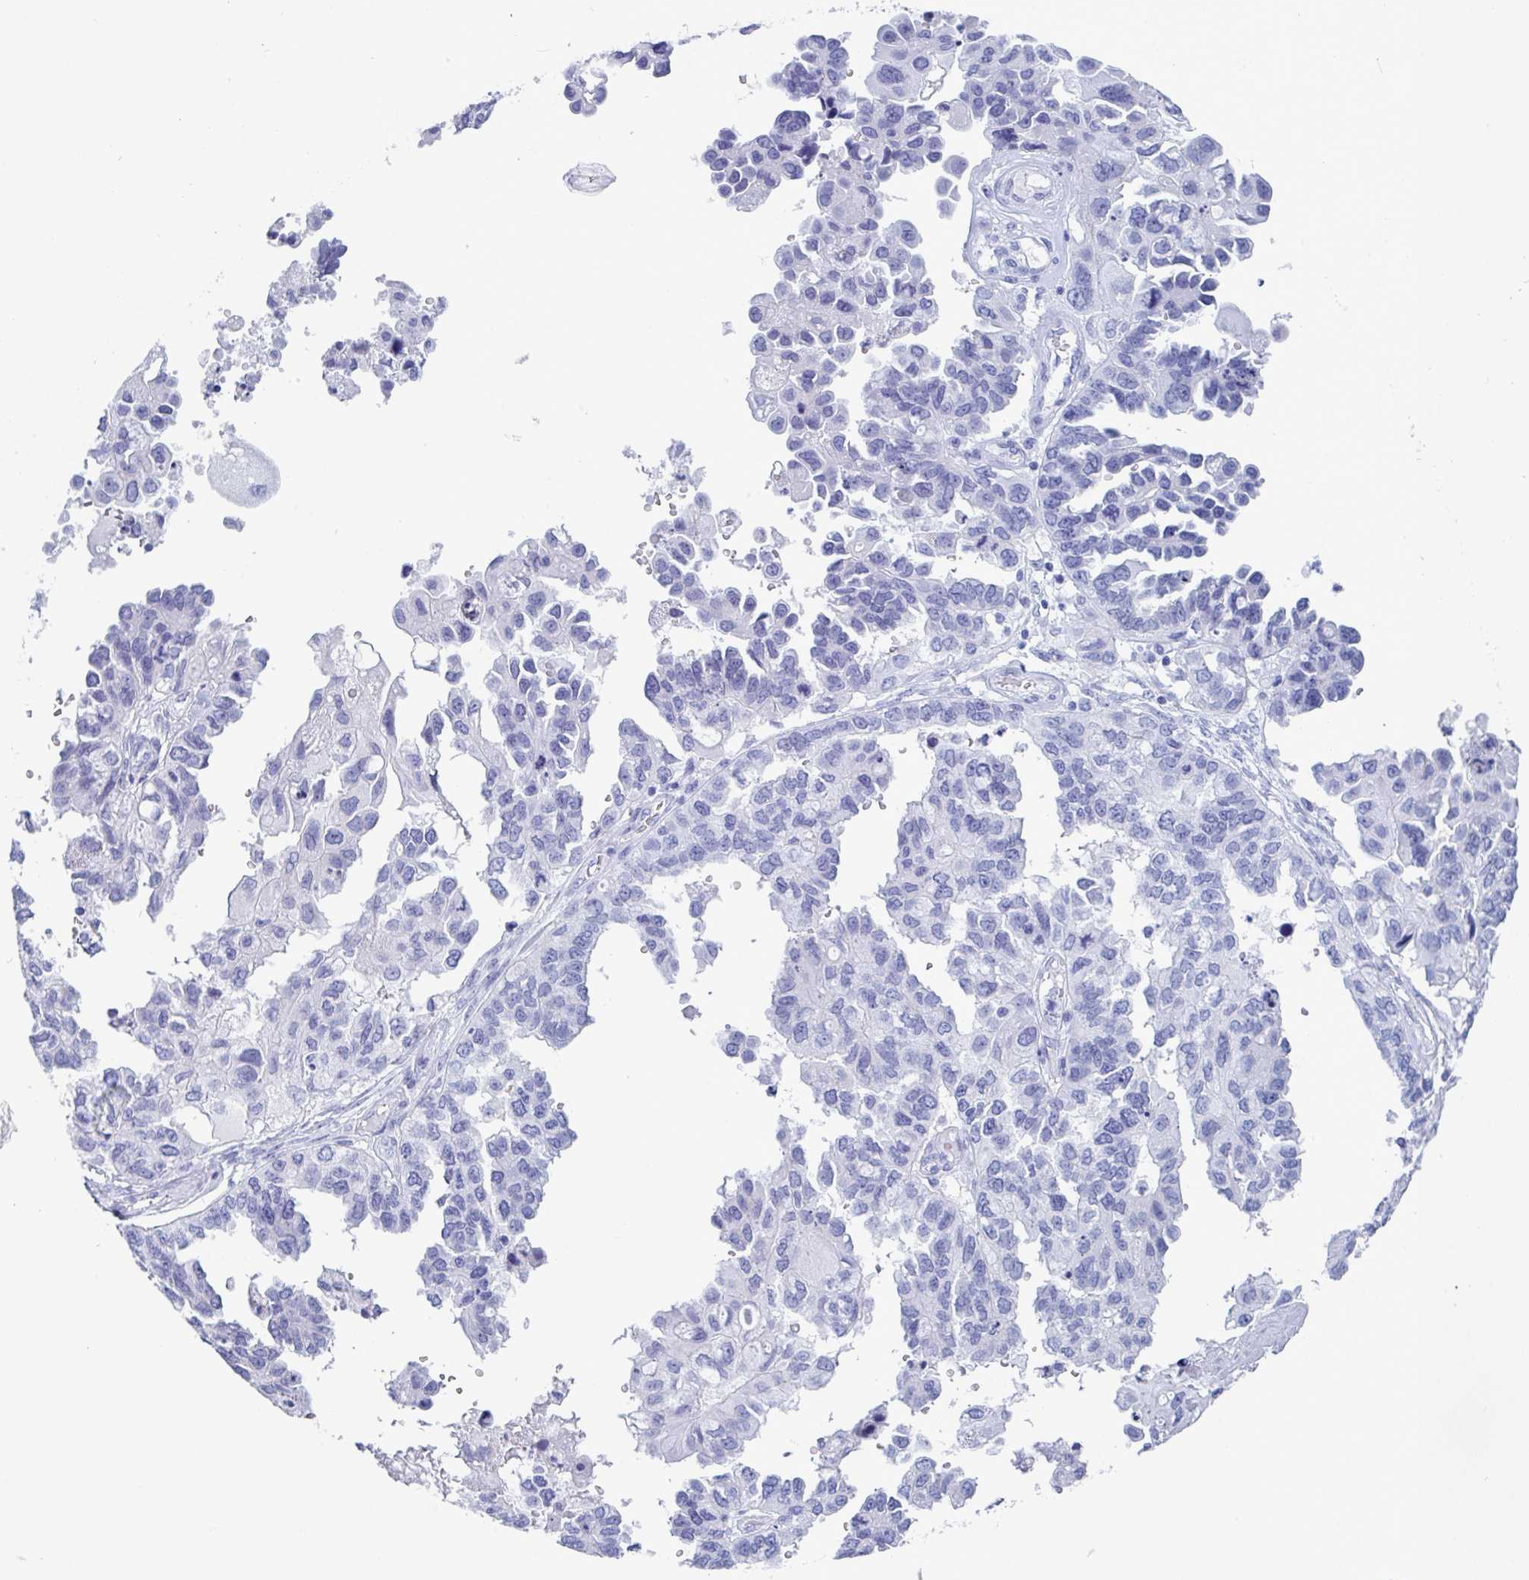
{"staining": {"intensity": "negative", "quantity": "none", "location": "none"}, "tissue": "ovarian cancer", "cell_type": "Tumor cells", "image_type": "cancer", "snomed": [{"axis": "morphology", "description": "Cystadenocarcinoma, serous, NOS"}, {"axis": "topography", "description": "Ovary"}], "caption": "Immunohistochemistry micrograph of human ovarian cancer (serous cystadenocarcinoma) stained for a protein (brown), which exhibits no staining in tumor cells.", "gene": "CDX4", "patient": {"sex": "female", "age": 53}}